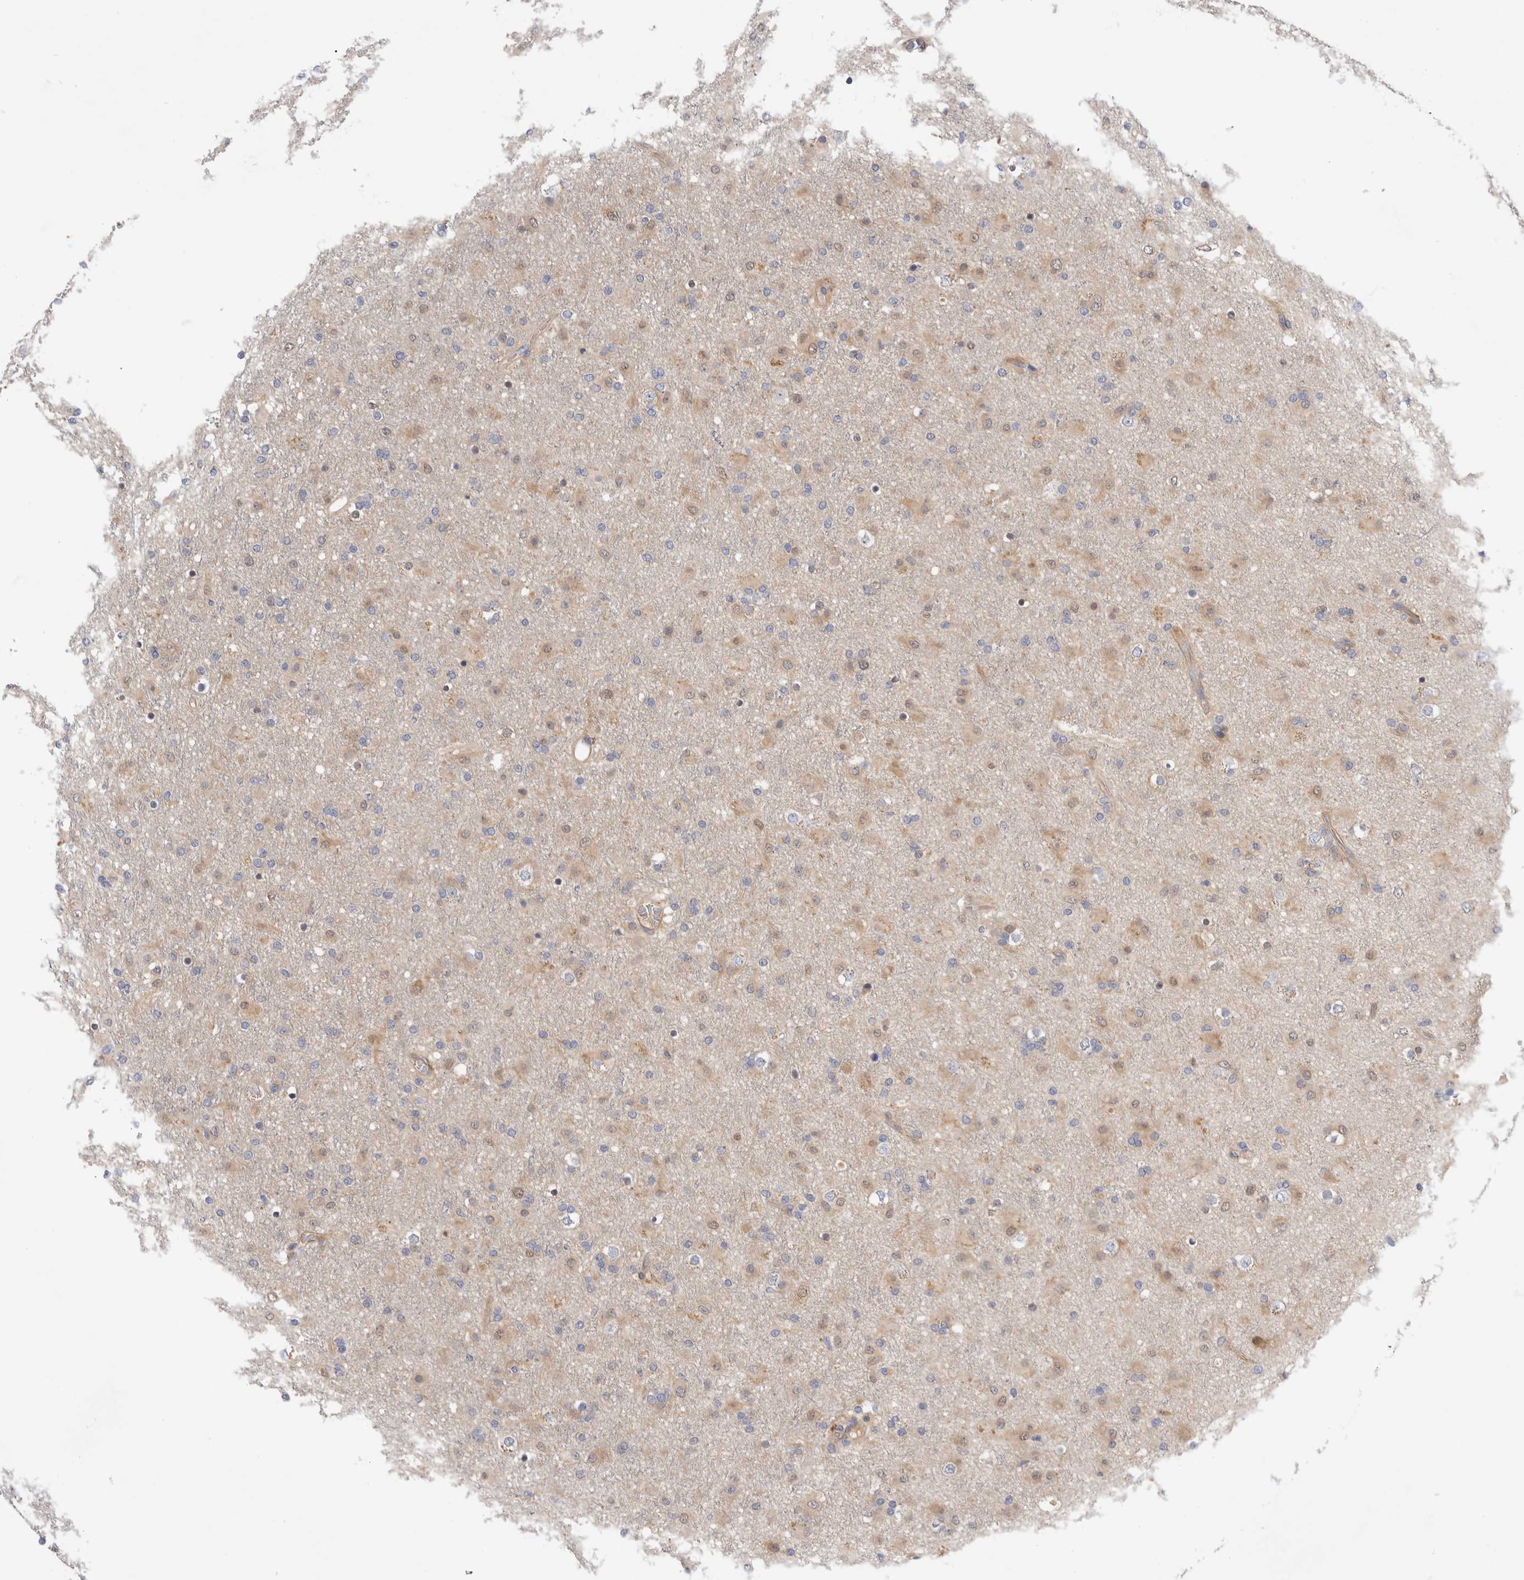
{"staining": {"intensity": "weak", "quantity": "25%-75%", "location": "cytoplasmic/membranous"}, "tissue": "glioma", "cell_type": "Tumor cells", "image_type": "cancer", "snomed": [{"axis": "morphology", "description": "Glioma, malignant, Low grade"}, {"axis": "topography", "description": "Brain"}], "caption": "Immunohistochemistry (IHC) micrograph of human glioma stained for a protein (brown), which reveals low levels of weak cytoplasmic/membranous positivity in approximately 25%-75% of tumor cells.", "gene": "PGM1", "patient": {"sex": "male", "age": 65}}